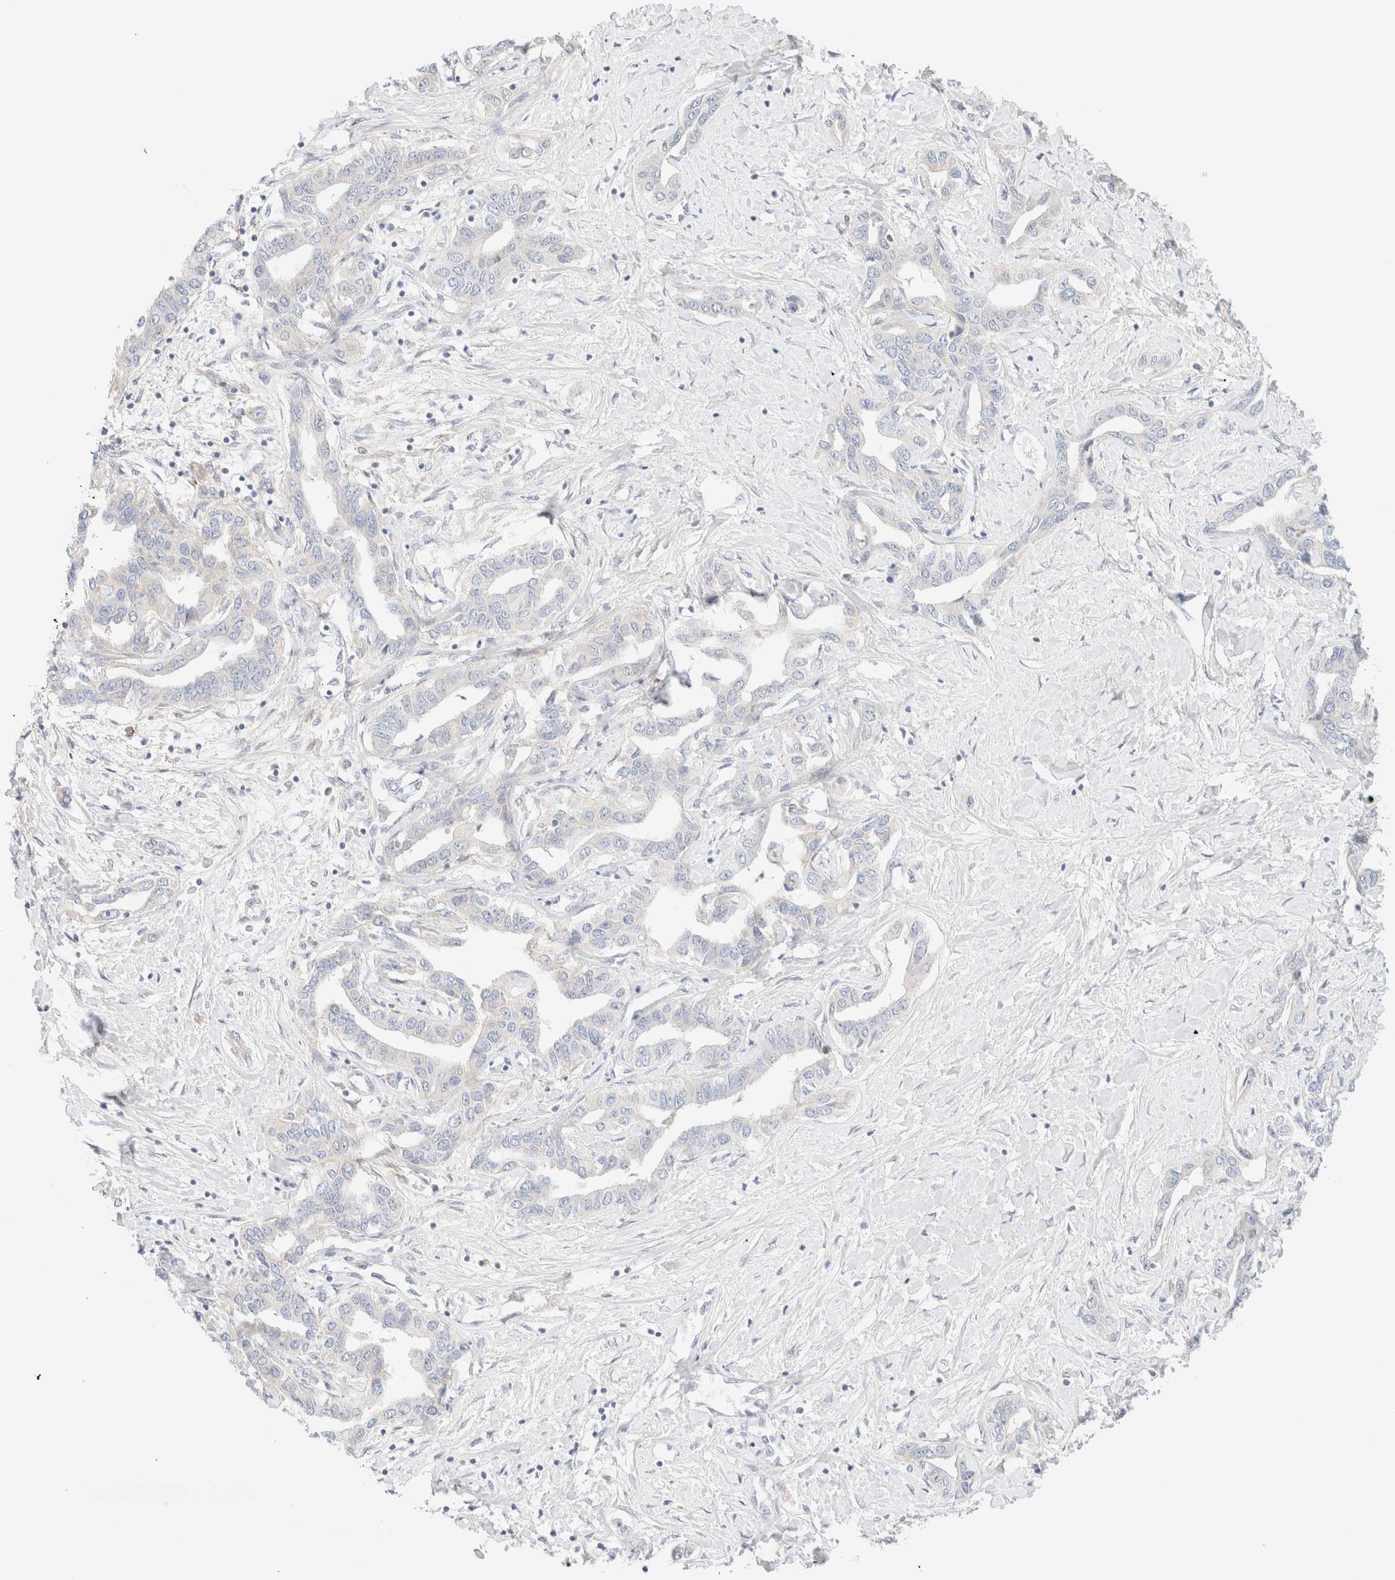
{"staining": {"intensity": "negative", "quantity": "none", "location": "none"}, "tissue": "liver cancer", "cell_type": "Tumor cells", "image_type": "cancer", "snomed": [{"axis": "morphology", "description": "Cholangiocarcinoma"}, {"axis": "topography", "description": "Liver"}], "caption": "Liver cholangiocarcinoma was stained to show a protein in brown. There is no significant positivity in tumor cells. The staining is performed using DAB (3,3'-diaminobenzidine) brown chromogen with nuclei counter-stained in using hematoxylin.", "gene": "SARM1", "patient": {"sex": "male", "age": 59}}